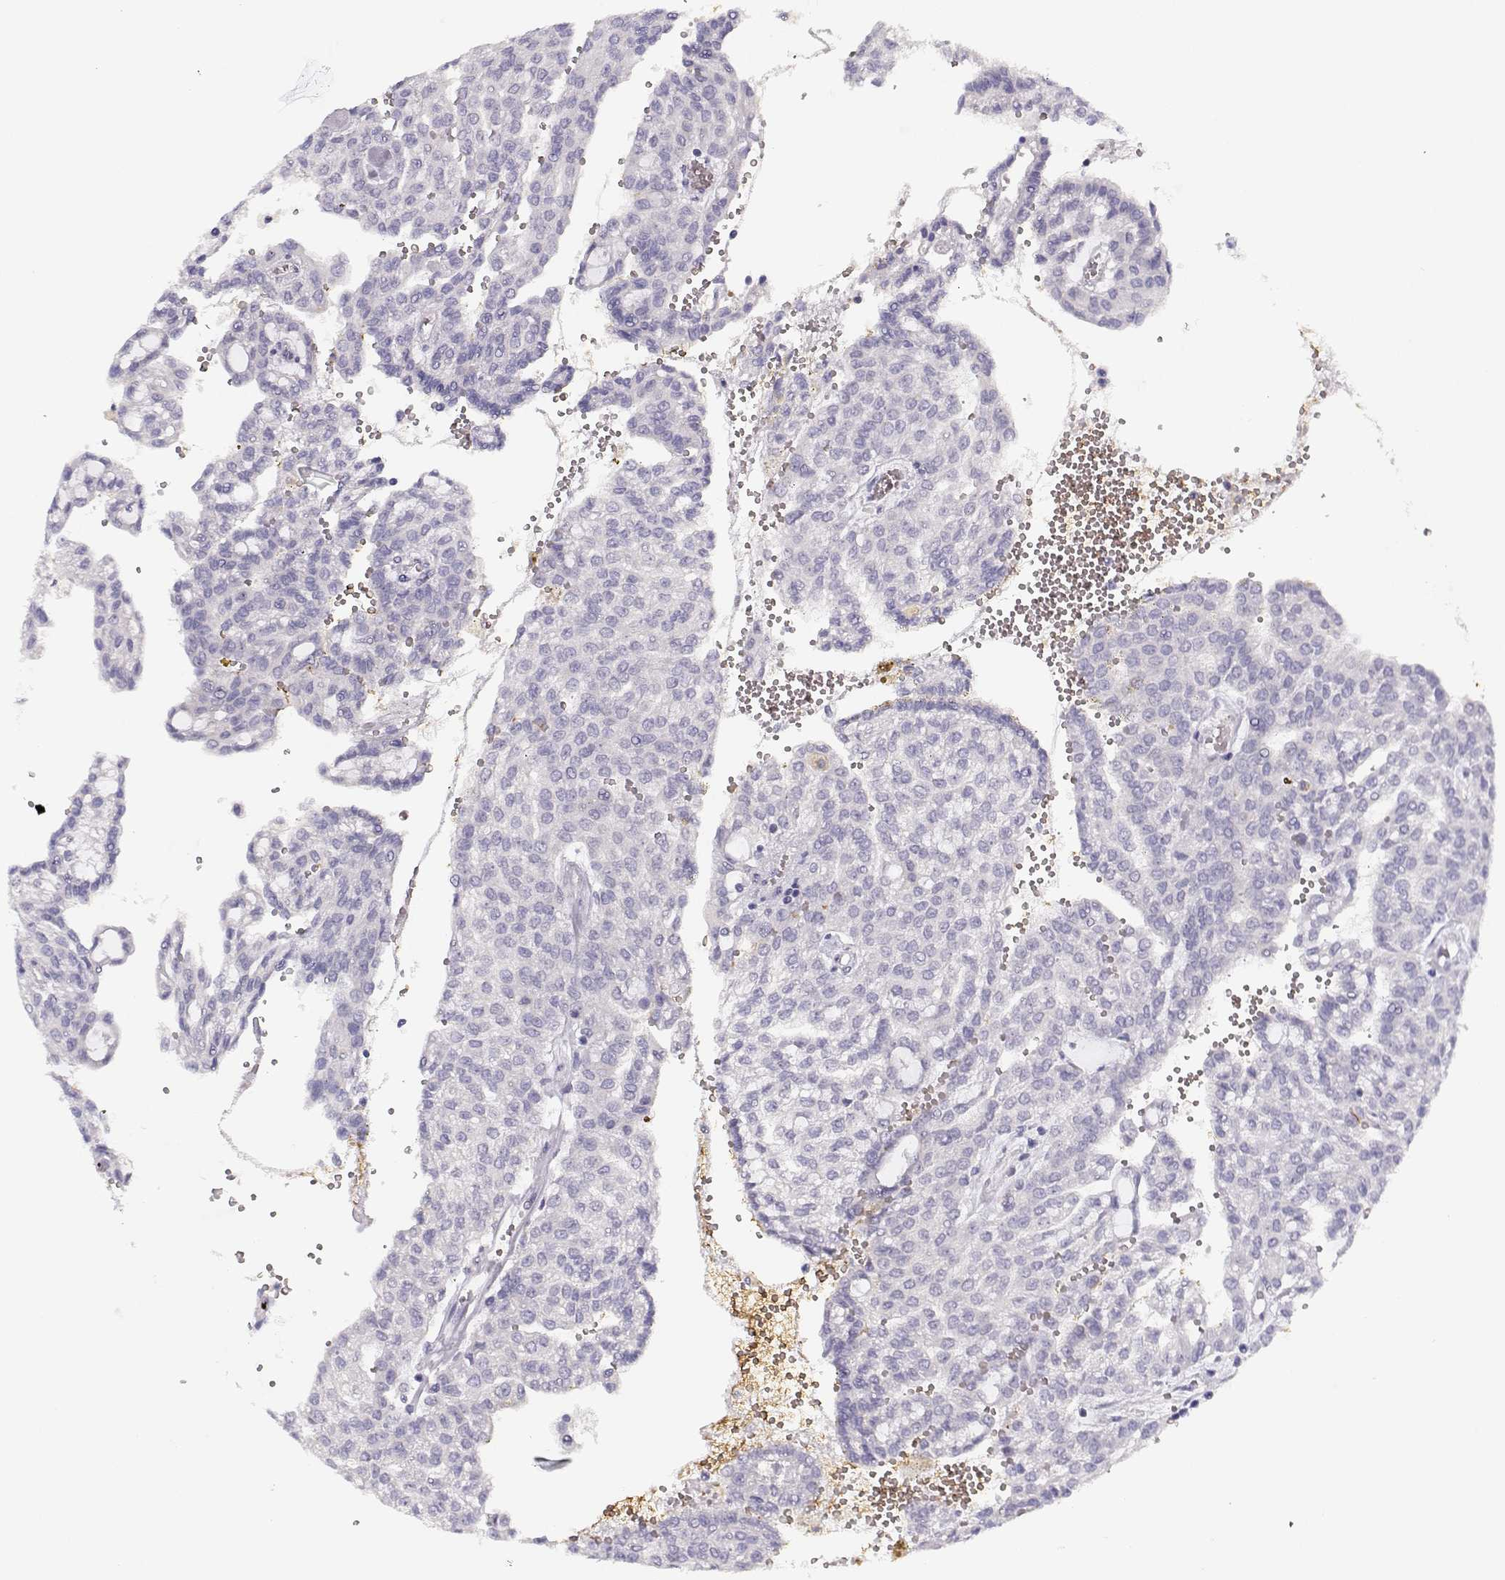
{"staining": {"intensity": "negative", "quantity": "none", "location": "none"}, "tissue": "renal cancer", "cell_type": "Tumor cells", "image_type": "cancer", "snomed": [{"axis": "morphology", "description": "Adenocarcinoma, NOS"}, {"axis": "topography", "description": "Kidney"}], "caption": "This histopathology image is of renal adenocarcinoma stained with immunohistochemistry (IHC) to label a protein in brown with the nuclei are counter-stained blue. There is no staining in tumor cells.", "gene": "TTC26", "patient": {"sex": "male", "age": 63}}